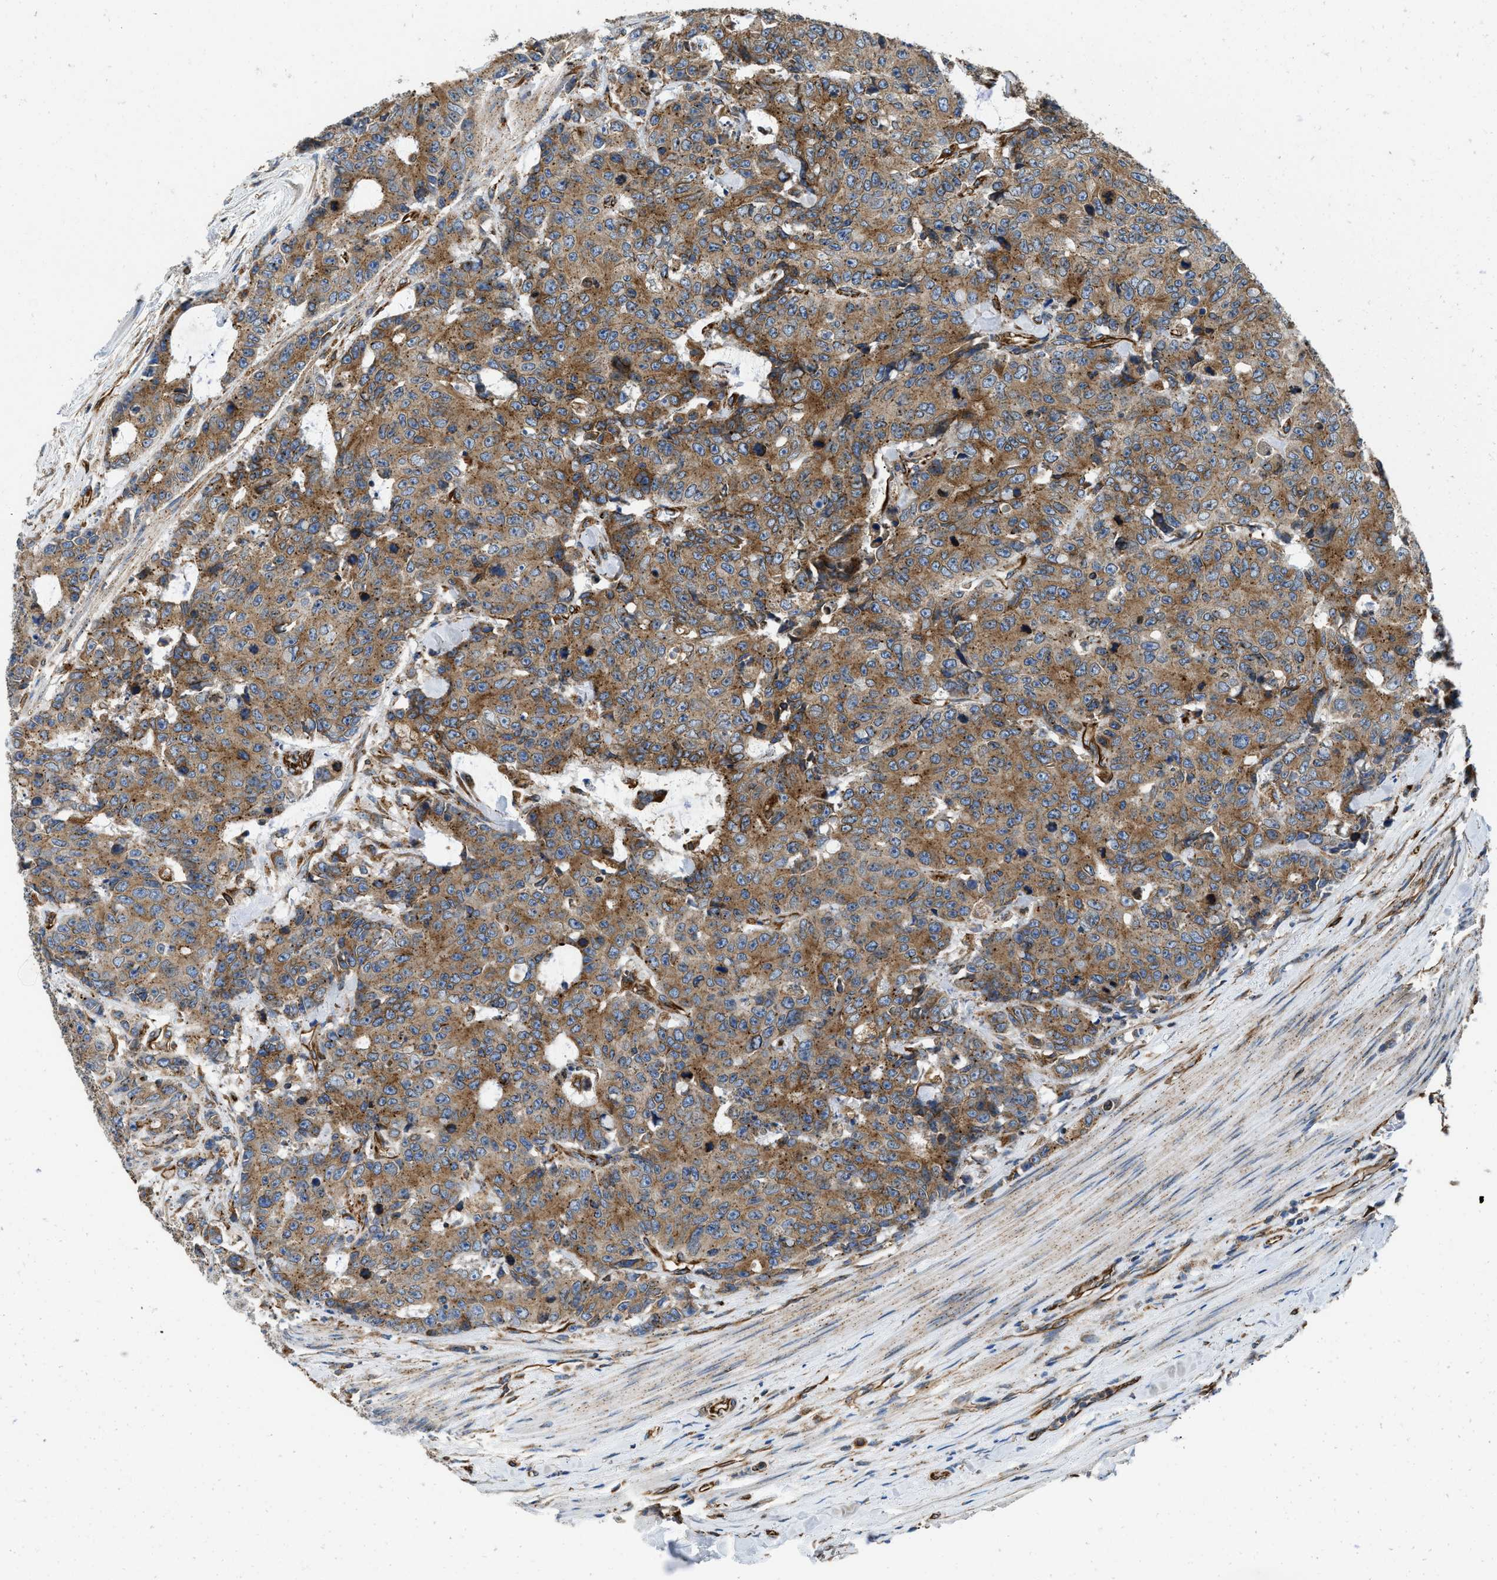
{"staining": {"intensity": "moderate", "quantity": ">75%", "location": "cytoplasmic/membranous"}, "tissue": "colorectal cancer", "cell_type": "Tumor cells", "image_type": "cancer", "snomed": [{"axis": "morphology", "description": "Adenocarcinoma, NOS"}, {"axis": "topography", "description": "Colon"}], "caption": "Colorectal cancer stained with immunohistochemistry demonstrates moderate cytoplasmic/membranous positivity in approximately >75% of tumor cells.", "gene": "HSD17B12", "patient": {"sex": "female", "age": 86}}